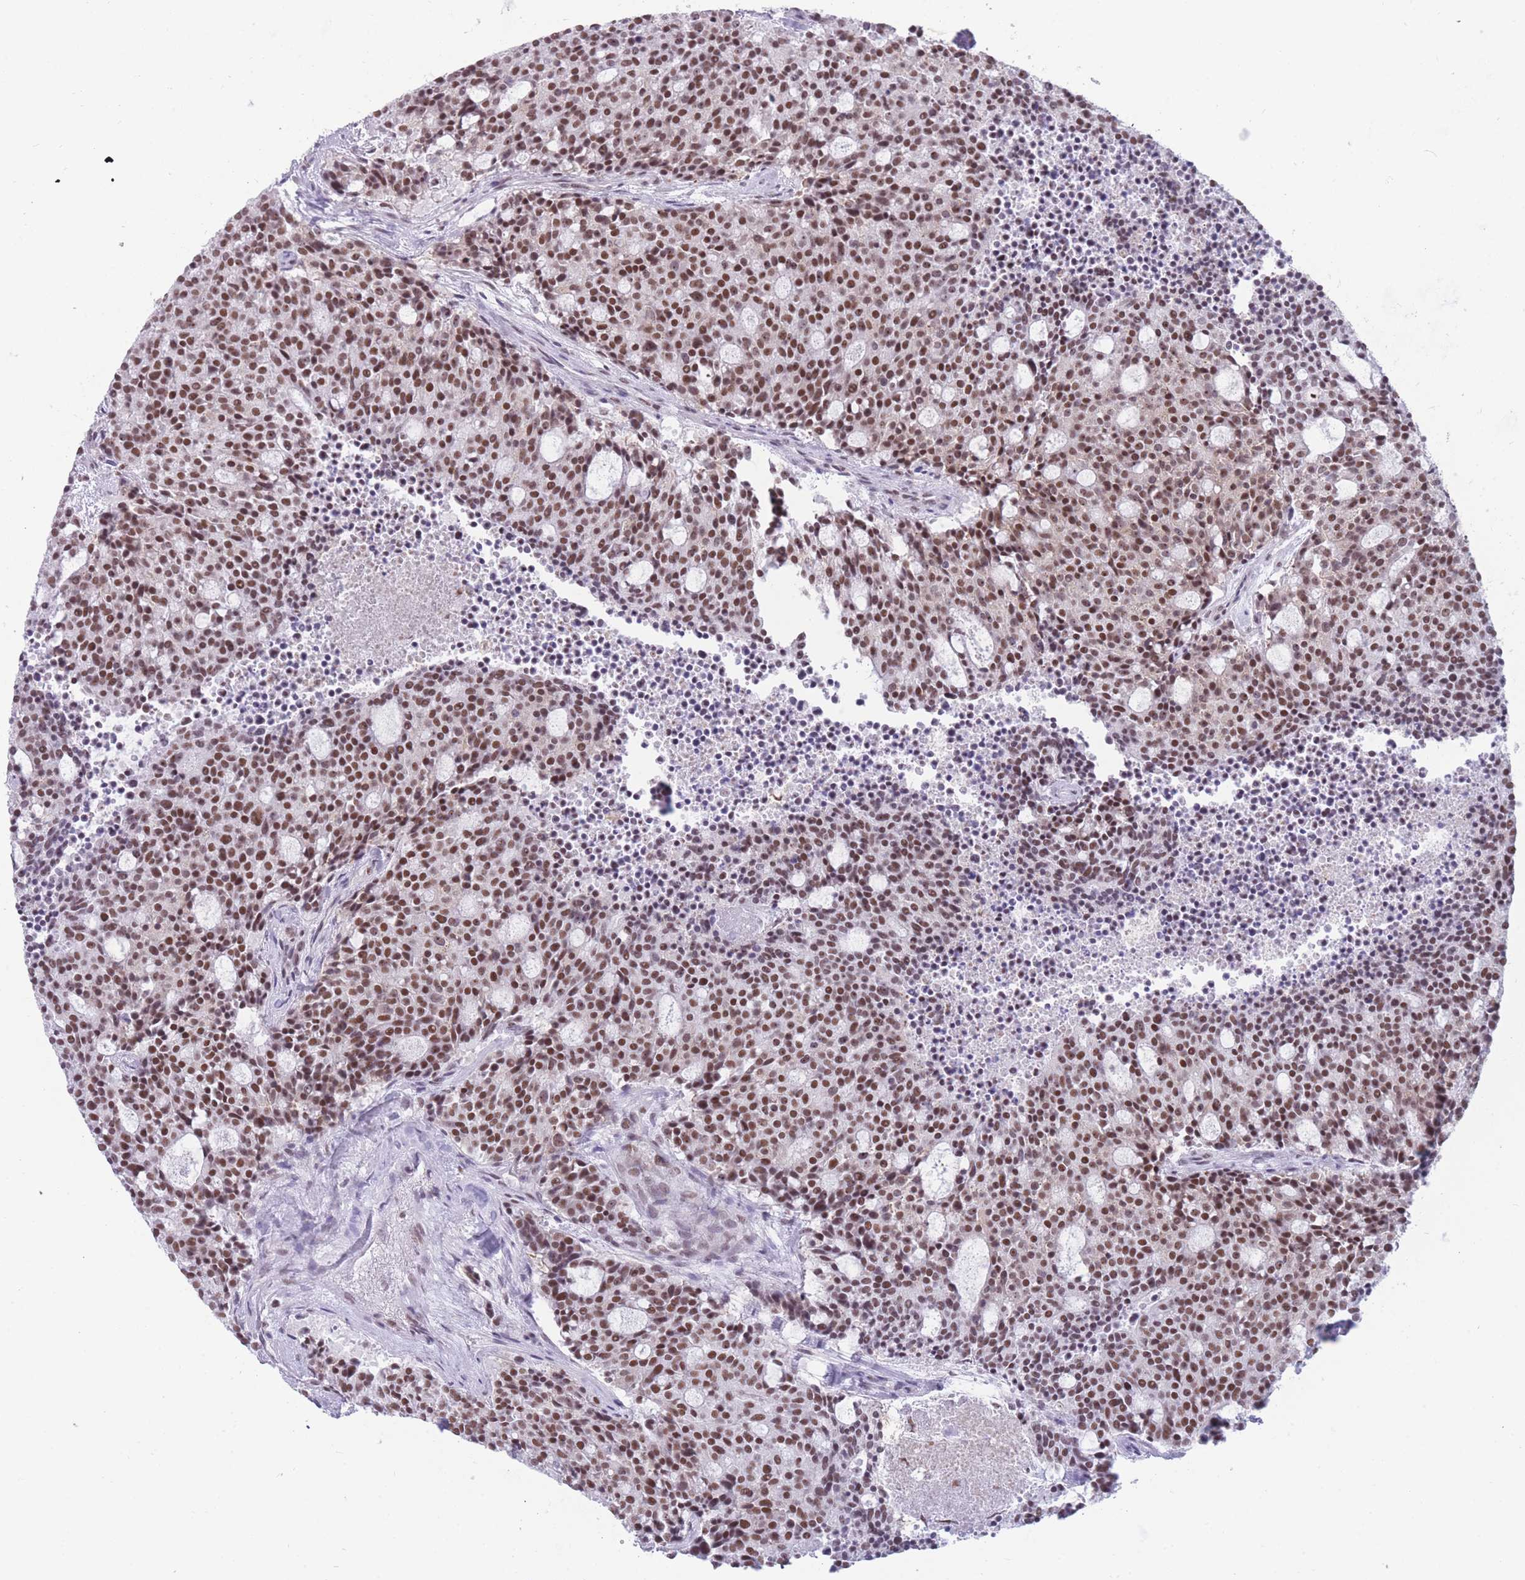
{"staining": {"intensity": "moderate", "quantity": ">75%", "location": "nuclear"}, "tissue": "carcinoid", "cell_type": "Tumor cells", "image_type": "cancer", "snomed": [{"axis": "morphology", "description": "Carcinoid, malignant, NOS"}, {"axis": "topography", "description": "Pancreas"}], "caption": "This histopathology image displays IHC staining of carcinoid, with medium moderate nuclear expression in approximately >75% of tumor cells.", "gene": "HNRNPUL1", "patient": {"sex": "female", "age": 54}}